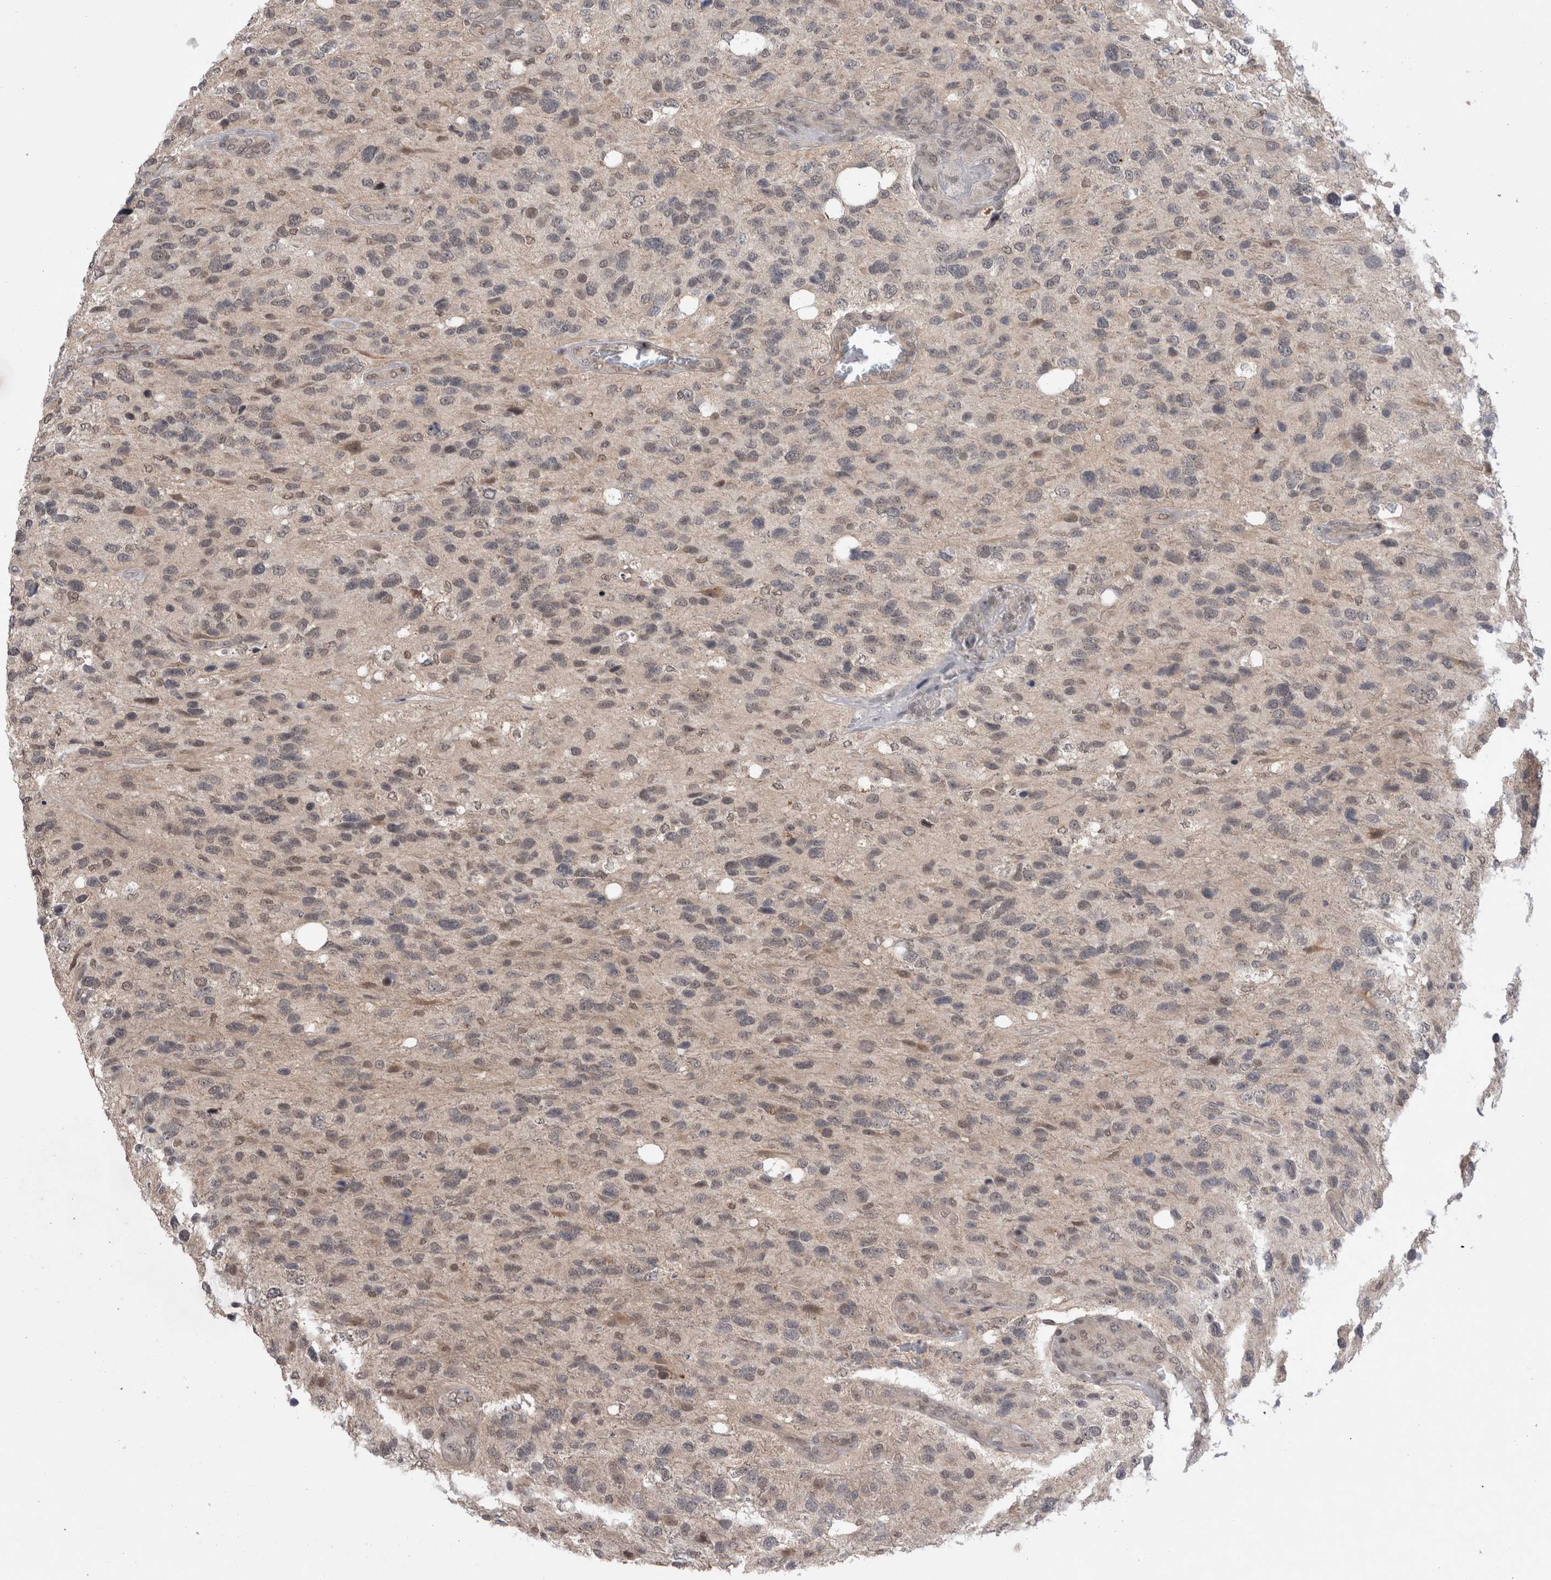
{"staining": {"intensity": "weak", "quantity": "<25%", "location": "cytoplasmic/membranous,nuclear"}, "tissue": "glioma", "cell_type": "Tumor cells", "image_type": "cancer", "snomed": [{"axis": "morphology", "description": "Glioma, malignant, High grade"}, {"axis": "topography", "description": "Brain"}], "caption": "There is no significant staining in tumor cells of malignant high-grade glioma. (Brightfield microscopy of DAB immunohistochemistry (IHC) at high magnification).", "gene": "ZNF341", "patient": {"sex": "female", "age": 58}}